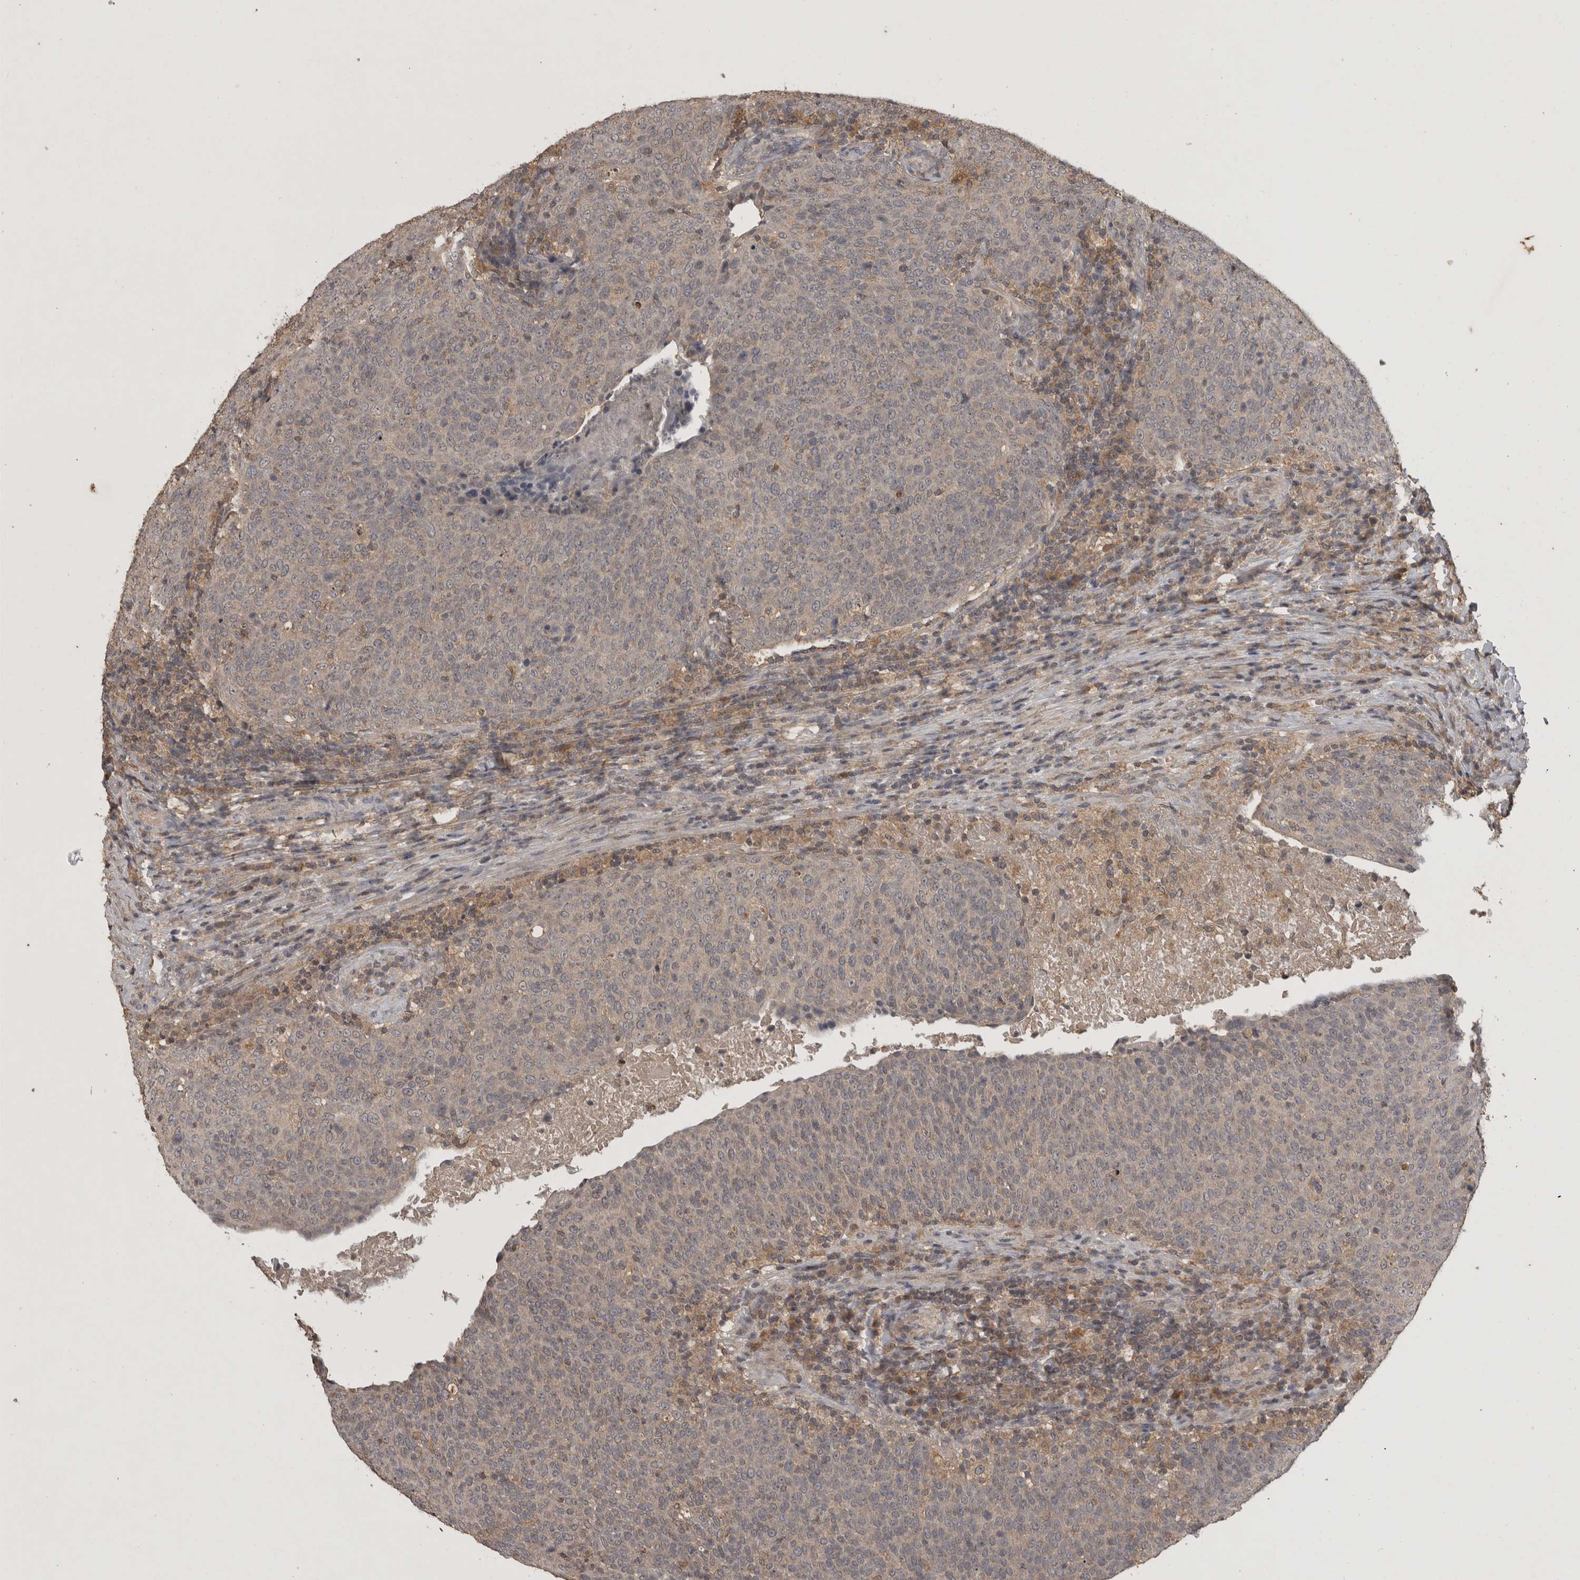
{"staining": {"intensity": "weak", "quantity": ">75%", "location": "cytoplasmic/membranous"}, "tissue": "head and neck cancer", "cell_type": "Tumor cells", "image_type": "cancer", "snomed": [{"axis": "morphology", "description": "Squamous cell carcinoma, NOS"}, {"axis": "morphology", "description": "Squamous cell carcinoma, metastatic, NOS"}, {"axis": "topography", "description": "Lymph node"}, {"axis": "topography", "description": "Head-Neck"}], "caption": "Tumor cells show weak cytoplasmic/membranous expression in approximately >75% of cells in squamous cell carcinoma (head and neck).", "gene": "ADAMTS4", "patient": {"sex": "male", "age": 62}}